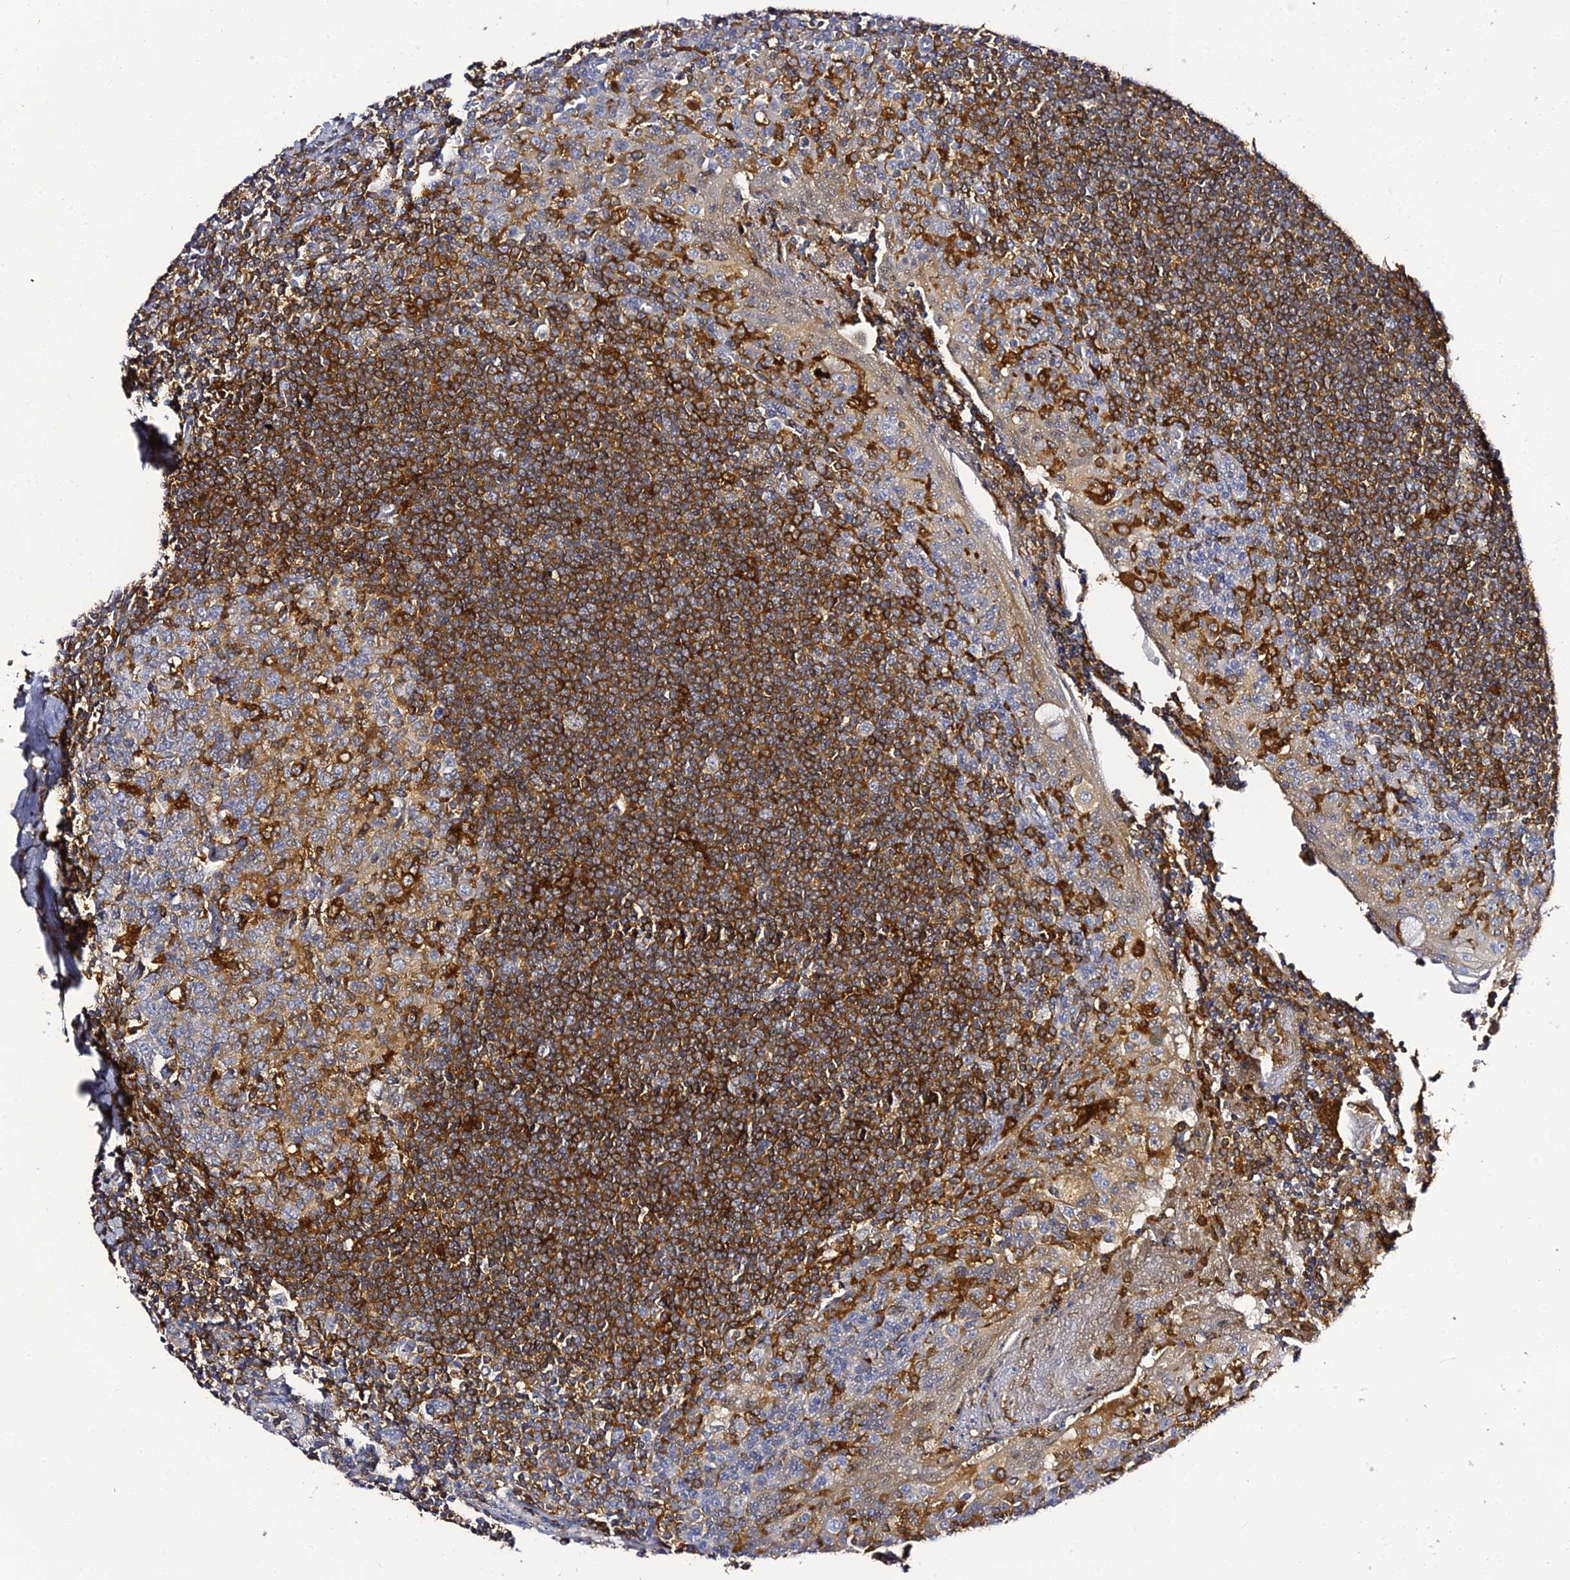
{"staining": {"intensity": "strong", "quantity": "<25%", "location": "cytoplasmic/membranous"}, "tissue": "tonsil", "cell_type": "Germinal center cells", "image_type": "normal", "snomed": [{"axis": "morphology", "description": "Normal tissue, NOS"}, {"axis": "topography", "description": "Tonsil"}], "caption": "Tonsil stained for a protein (brown) demonstrates strong cytoplasmic/membranous positive expression in approximately <25% of germinal center cells.", "gene": "IL4I1", "patient": {"sex": "male", "age": 27}}